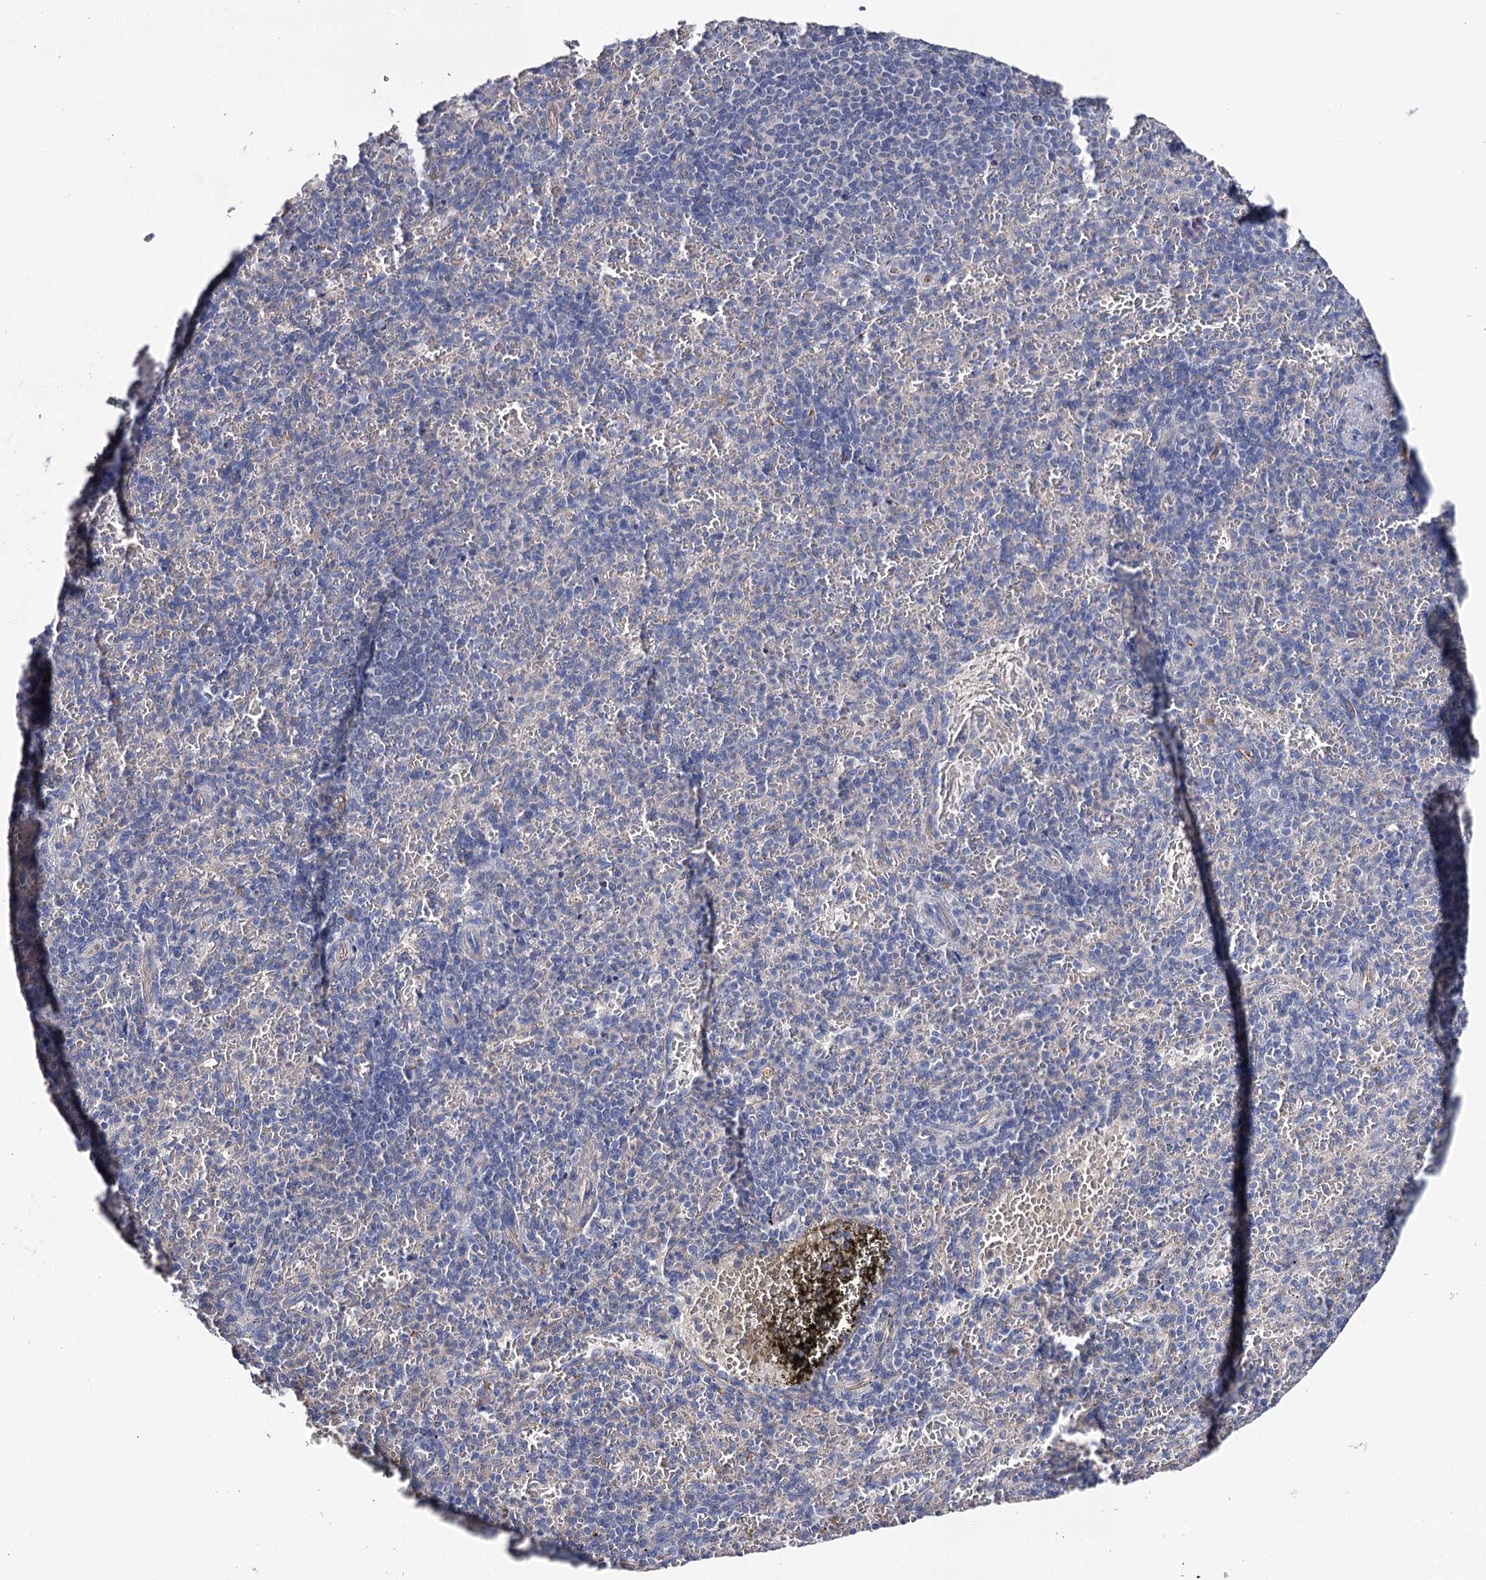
{"staining": {"intensity": "negative", "quantity": "none", "location": "none"}, "tissue": "spleen", "cell_type": "Cells in red pulp", "image_type": "normal", "snomed": [{"axis": "morphology", "description": "Normal tissue, NOS"}, {"axis": "topography", "description": "Spleen"}], "caption": "Immunohistochemistry of unremarkable human spleen exhibits no expression in cells in red pulp.", "gene": "EPYC", "patient": {"sex": "female", "age": 74}}